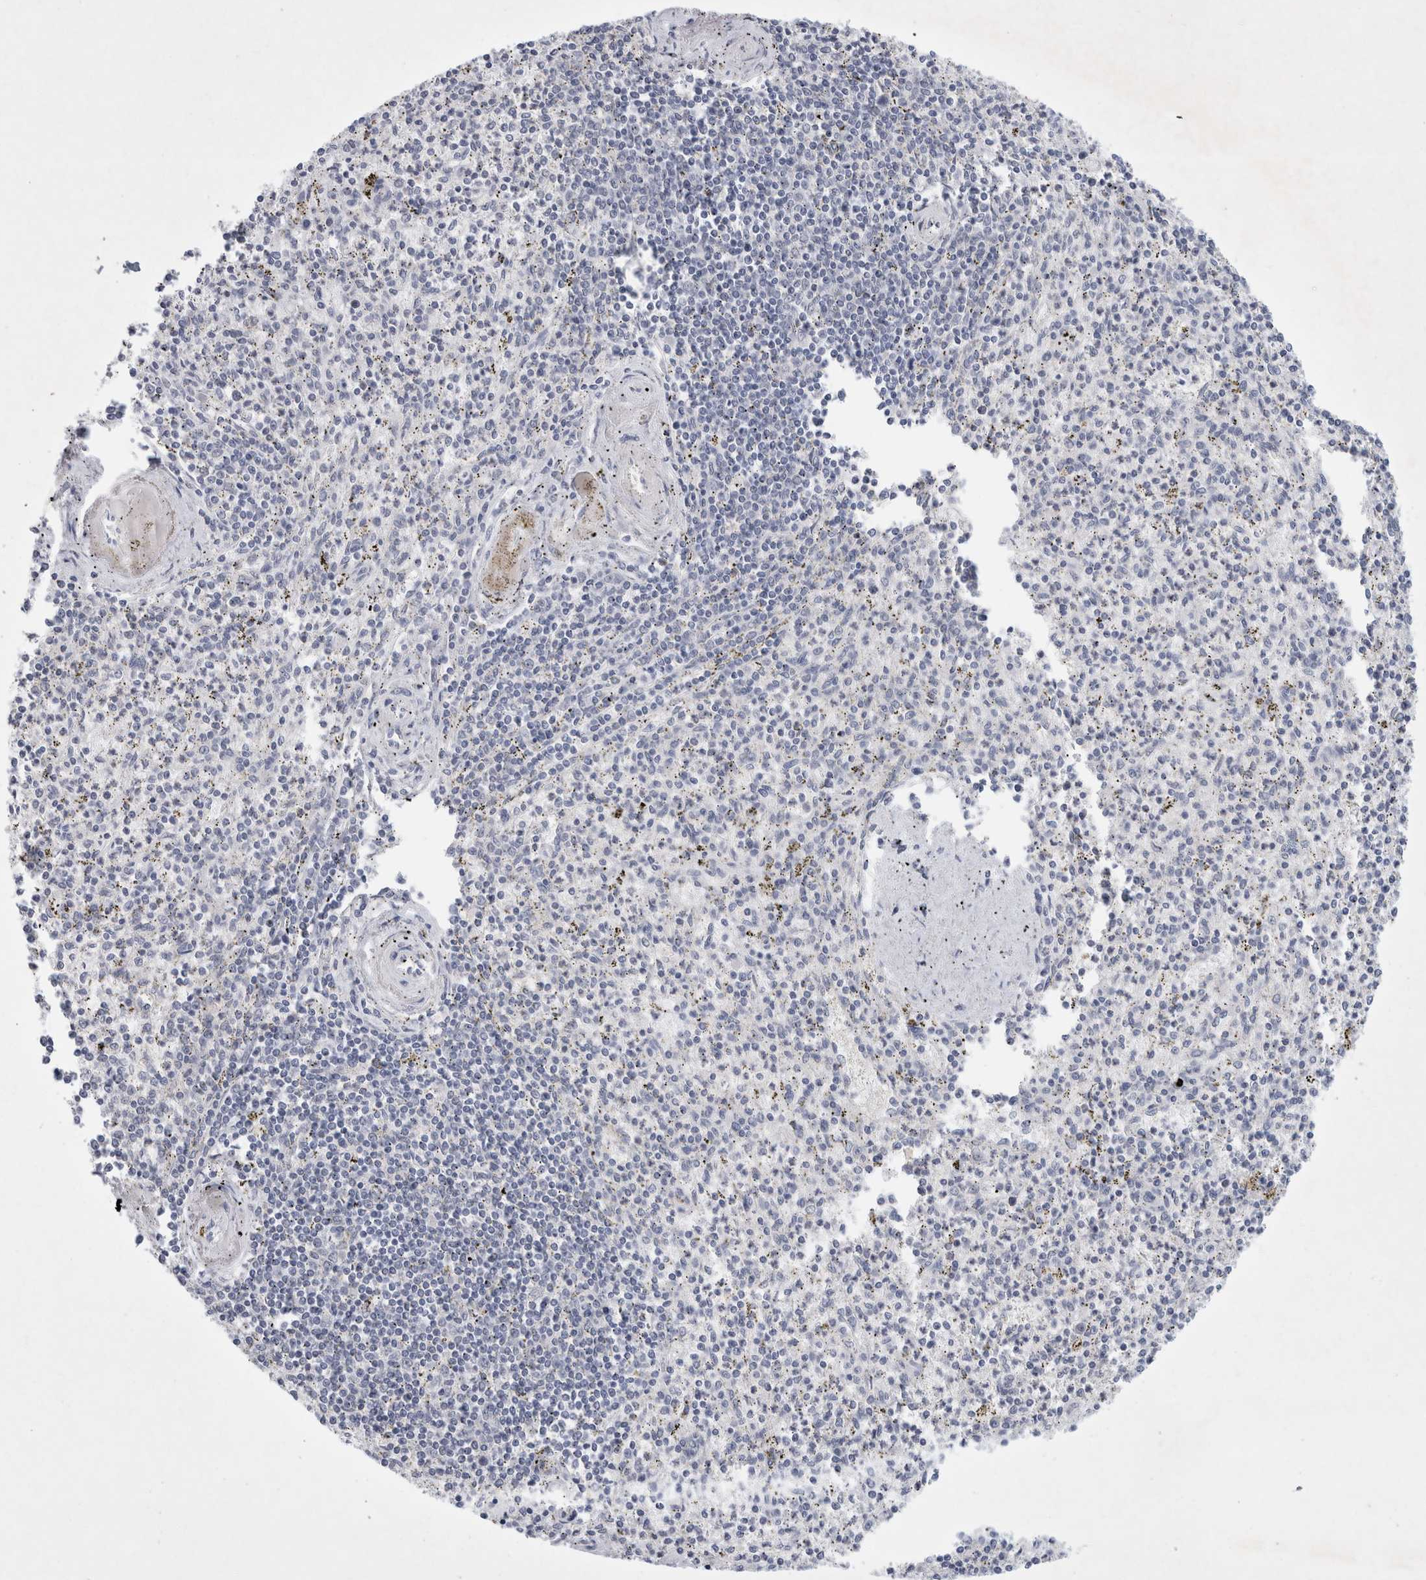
{"staining": {"intensity": "negative", "quantity": "none", "location": "none"}, "tissue": "spleen", "cell_type": "Cells in red pulp", "image_type": "normal", "snomed": [{"axis": "morphology", "description": "Normal tissue, NOS"}, {"axis": "topography", "description": "Spleen"}], "caption": "Cells in red pulp are negative for protein expression in unremarkable human spleen. (DAB immunohistochemistry visualized using brightfield microscopy, high magnification).", "gene": "NIPA1", "patient": {"sex": "male", "age": 72}}